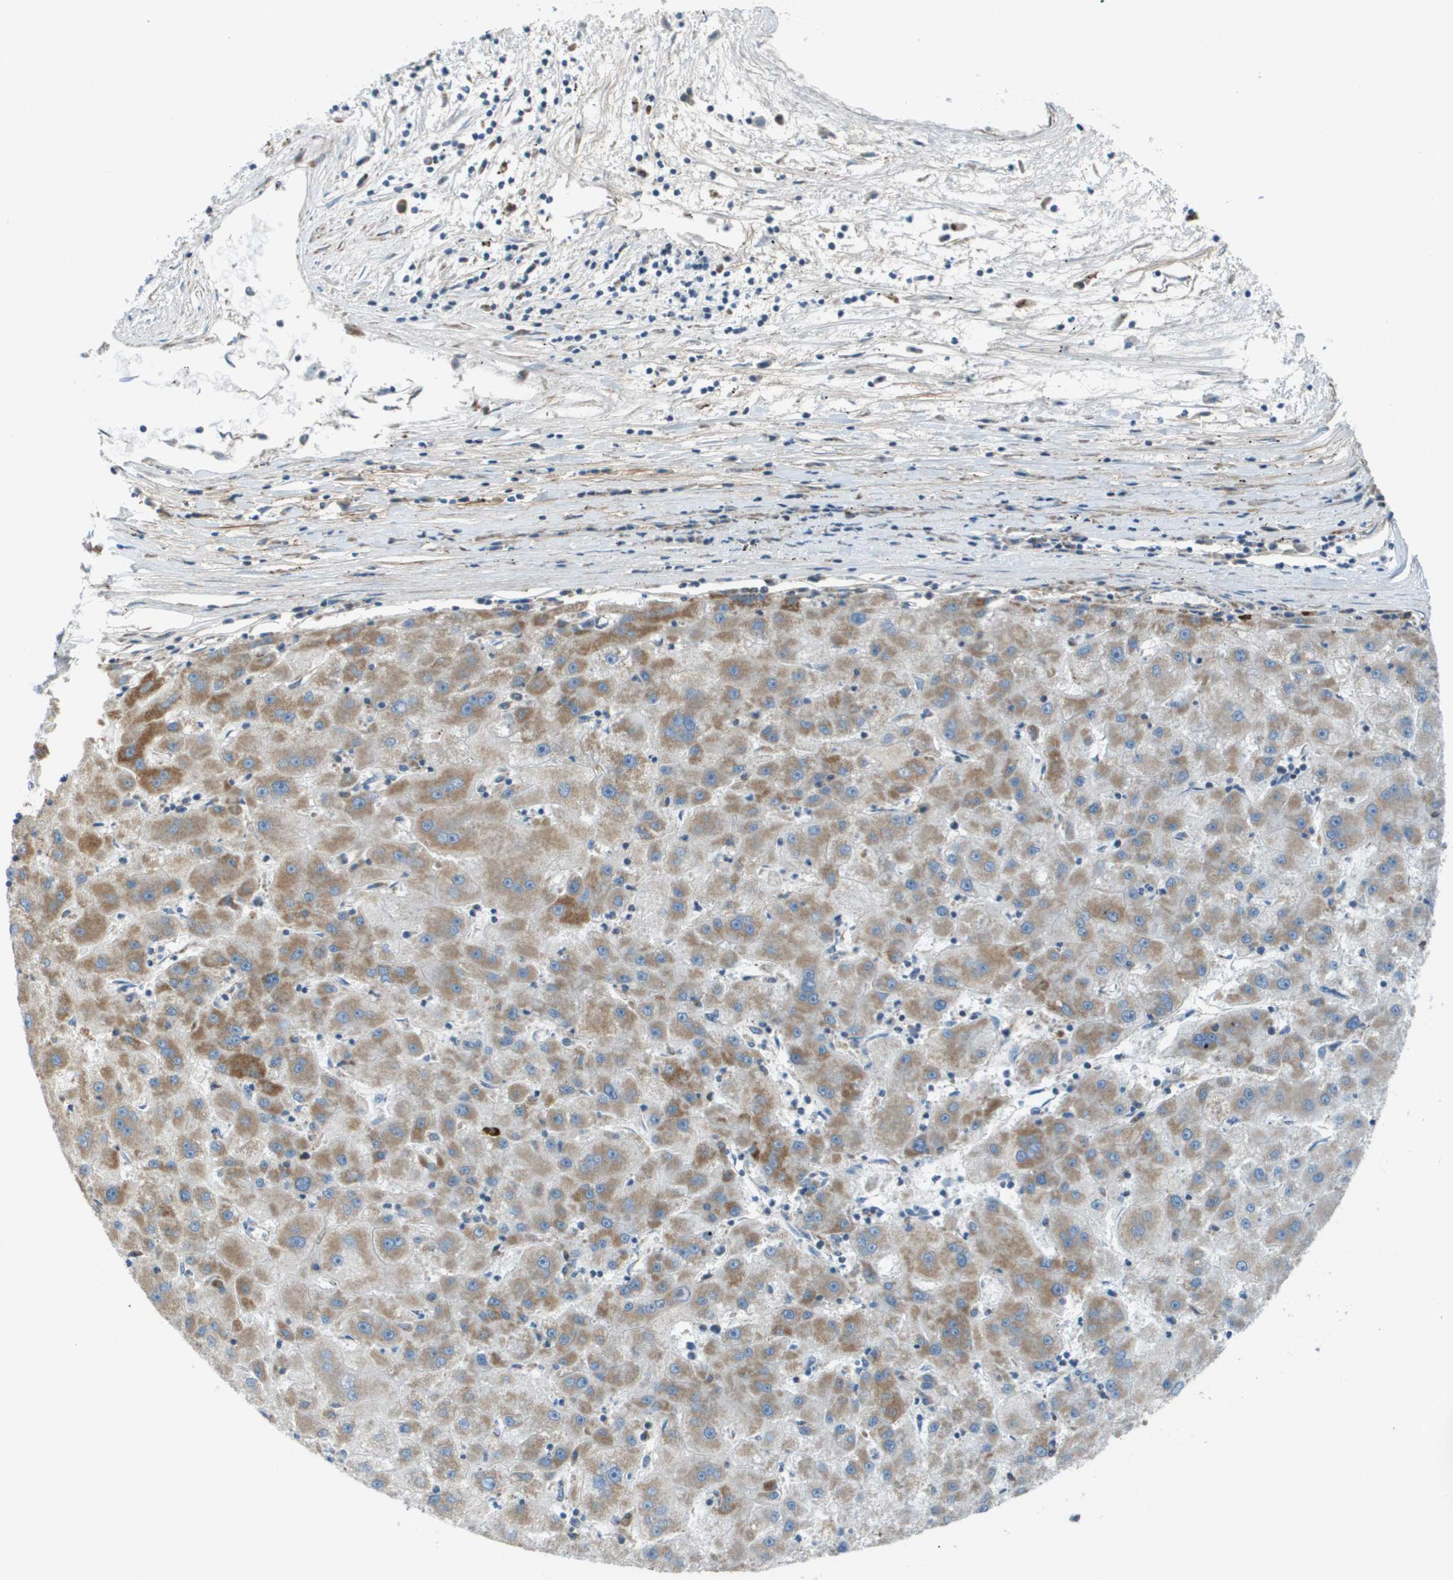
{"staining": {"intensity": "moderate", "quantity": ">75%", "location": "cytoplasmic/membranous"}, "tissue": "liver cancer", "cell_type": "Tumor cells", "image_type": "cancer", "snomed": [{"axis": "morphology", "description": "Carcinoma, Hepatocellular, NOS"}, {"axis": "topography", "description": "Liver"}], "caption": "Tumor cells demonstrate medium levels of moderate cytoplasmic/membranous positivity in about >75% of cells in liver cancer. (Brightfield microscopy of DAB IHC at high magnification).", "gene": "GALNT6", "patient": {"sex": "male", "age": 72}}